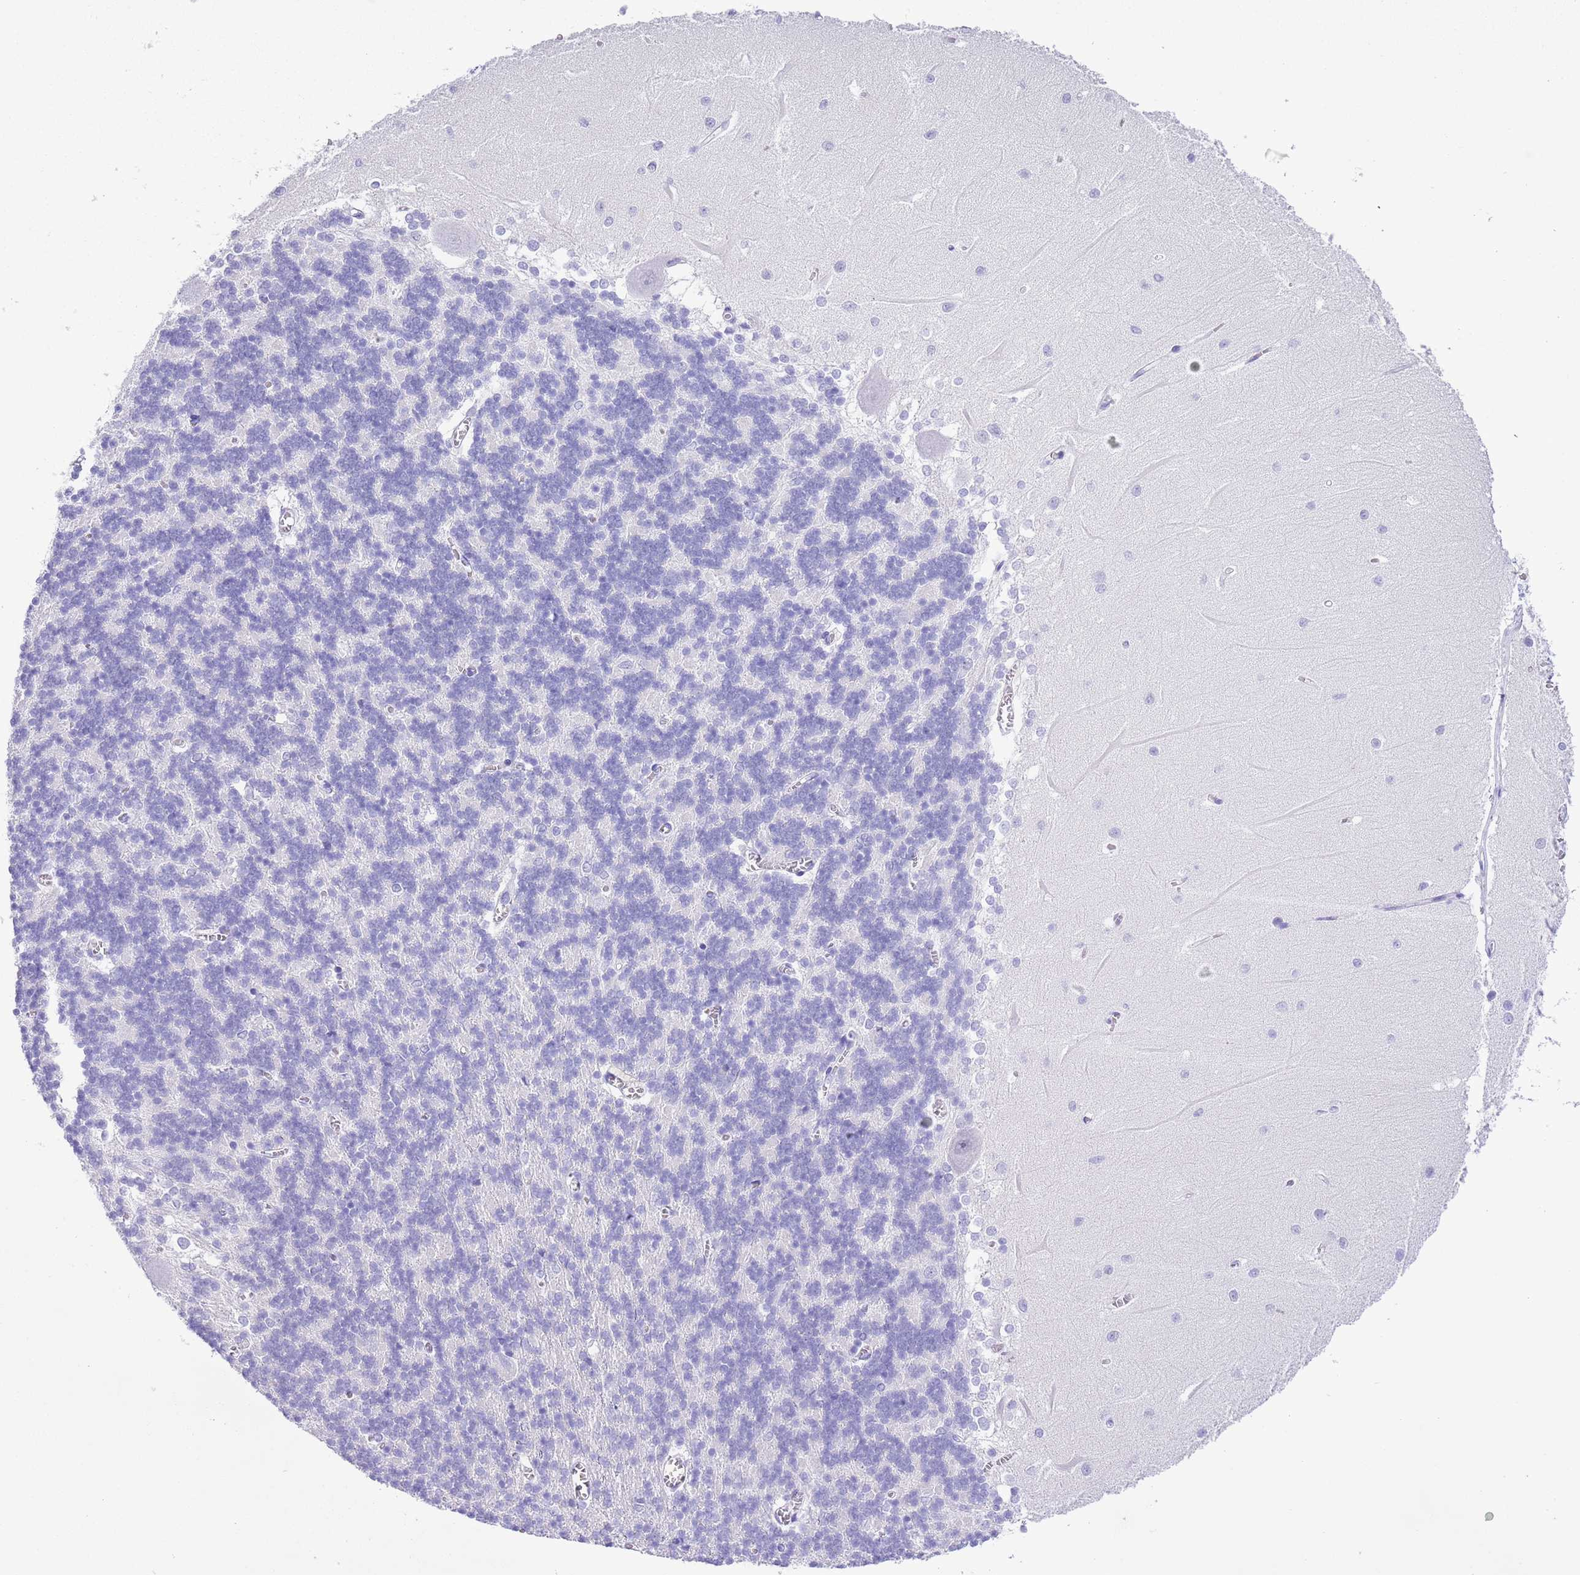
{"staining": {"intensity": "negative", "quantity": "none", "location": "none"}, "tissue": "cerebellum", "cell_type": "Cells in granular layer", "image_type": "normal", "snomed": [{"axis": "morphology", "description": "Normal tissue, NOS"}, {"axis": "topography", "description": "Cerebellum"}], "caption": "Micrograph shows no protein staining in cells in granular layer of unremarkable cerebellum.", "gene": "TMEM185A", "patient": {"sex": "male", "age": 37}}